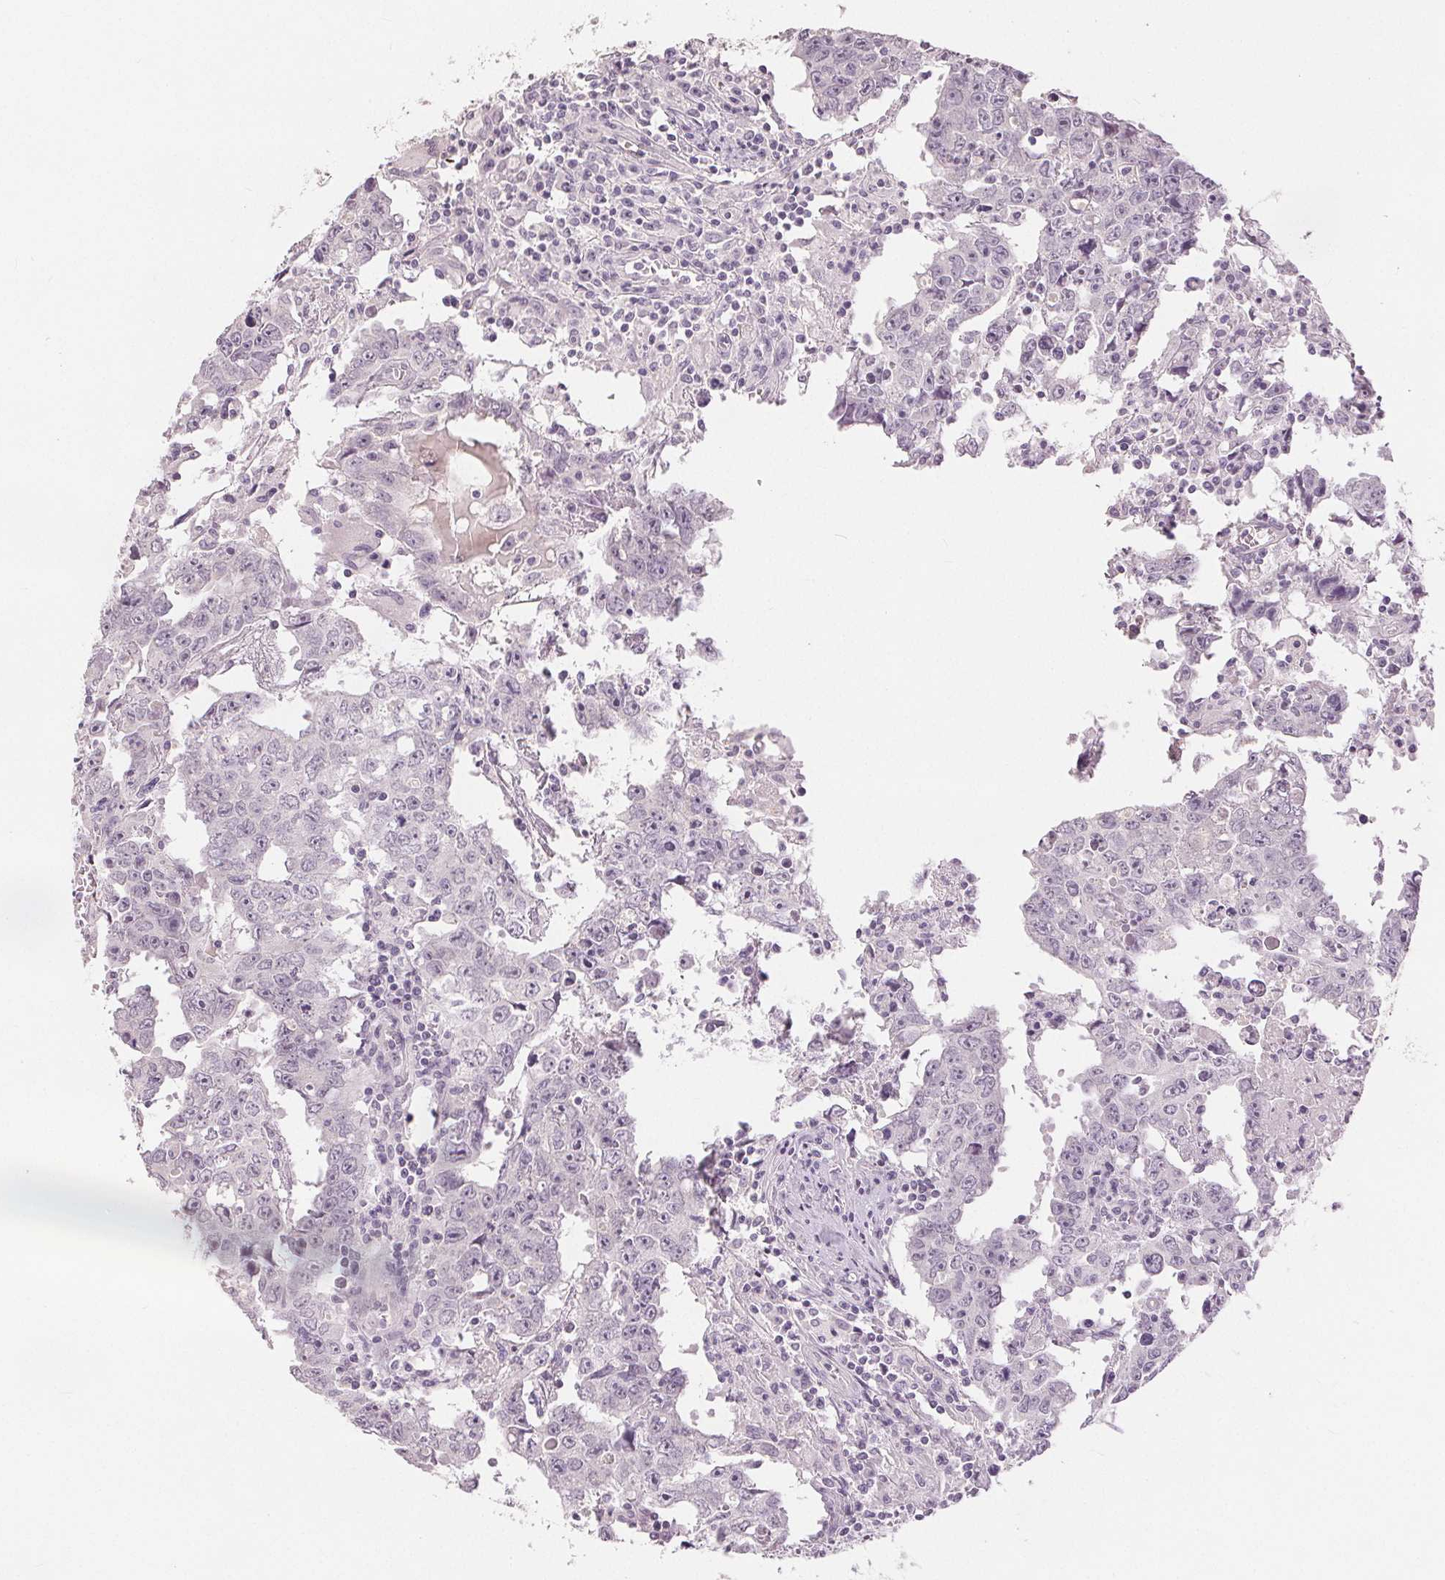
{"staining": {"intensity": "negative", "quantity": "none", "location": "none"}, "tissue": "testis cancer", "cell_type": "Tumor cells", "image_type": "cancer", "snomed": [{"axis": "morphology", "description": "Carcinoma, Embryonal, NOS"}, {"axis": "topography", "description": "Testis"}], "caption": "A micrograph of testis cancer (embryonal carcinoma) stained for a protein displays no brown staining in tumor cells.", "gene": "SLC27A5", "patient": {"sex": "male", "age": 22}}